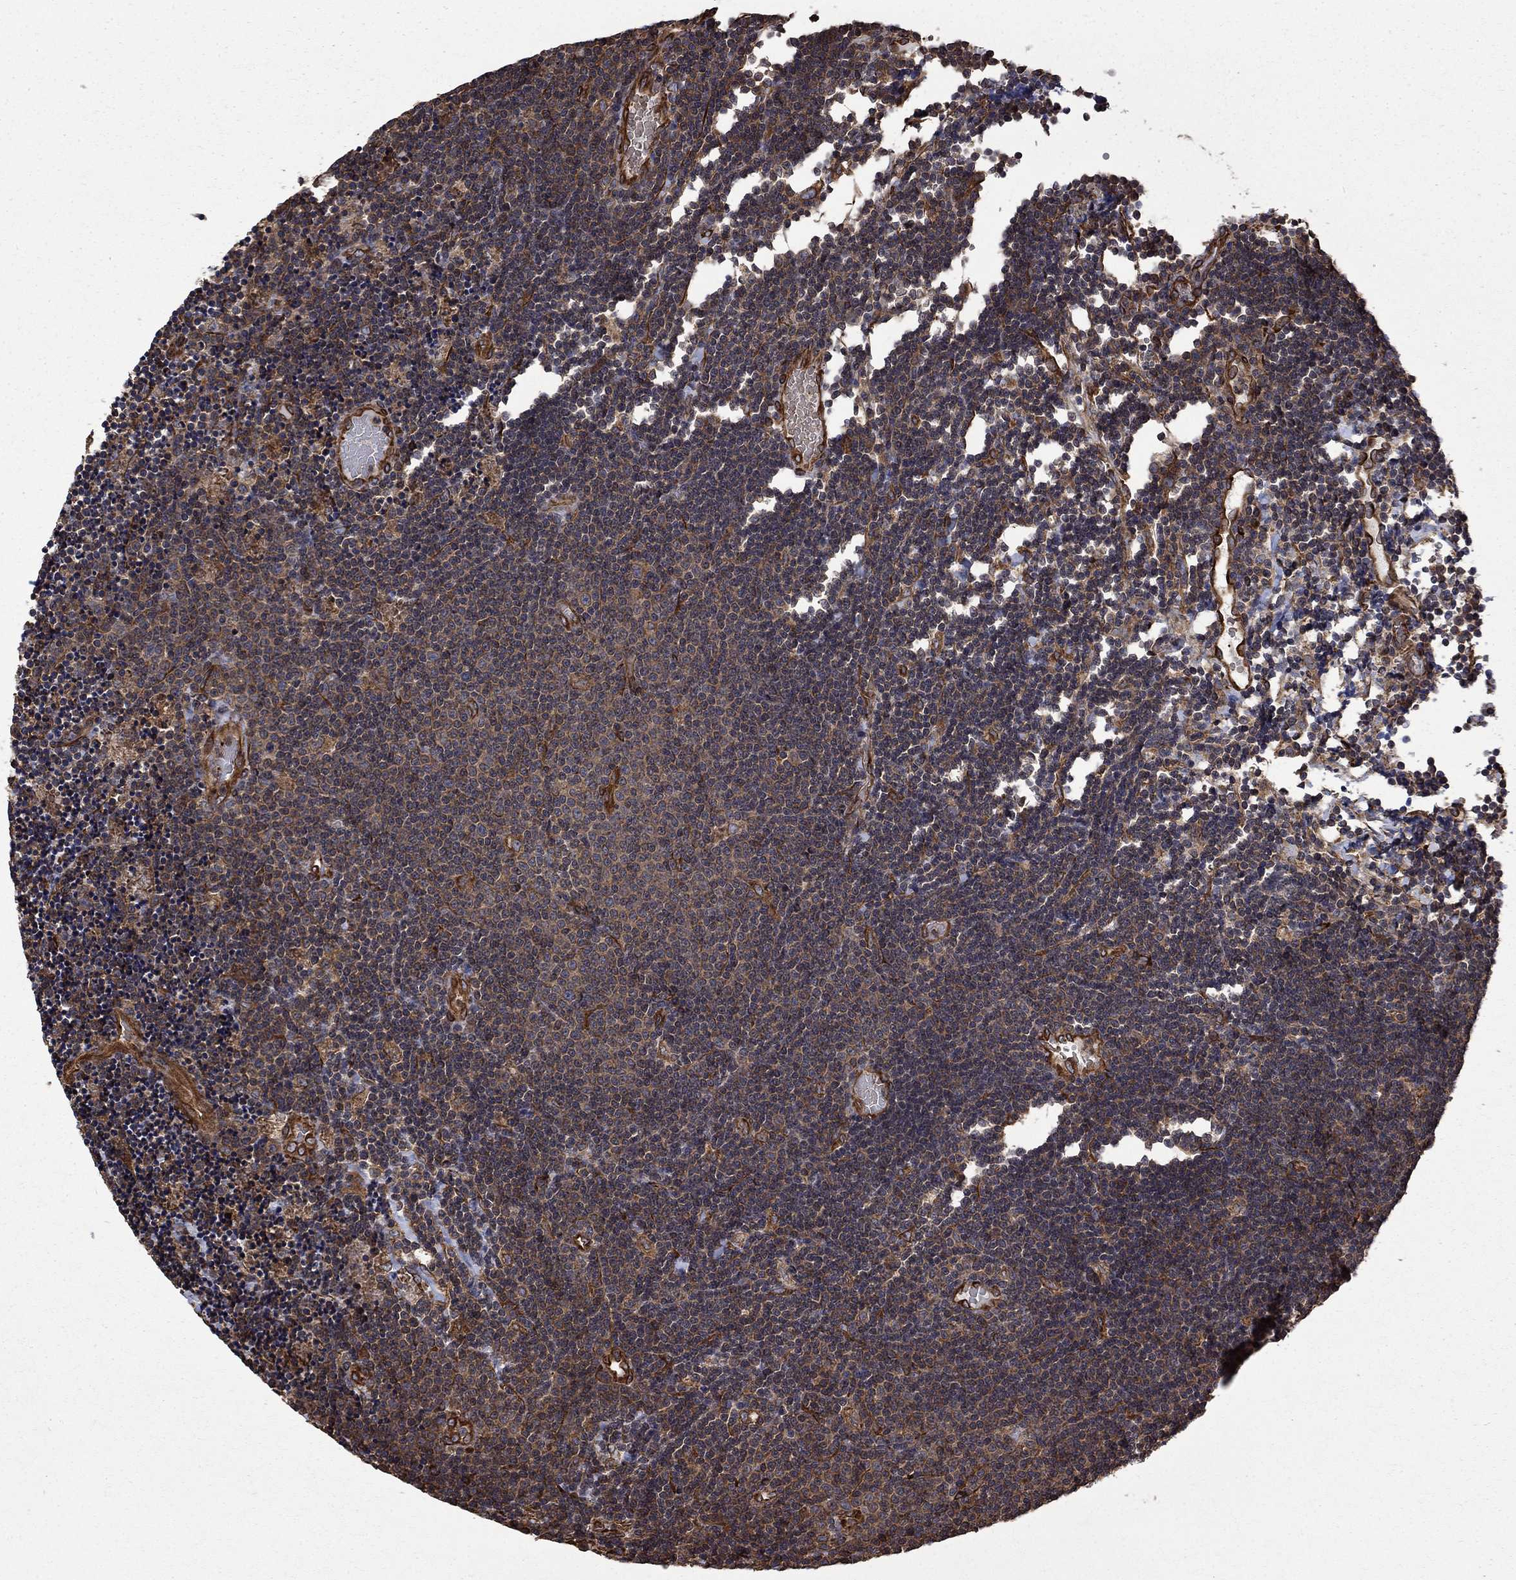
{"staining": {"intensity": "moderate", "quantity": "25%-75%", "location": "cytoplasmic/membranous"}, "tissue": "lymphoma", "cell_type": "Tumor cells", "image_type": "cancer", "snomed": [{"axis": "morphology", "description": "Malignant lymphoma, non-Hodgkin's type, Low grade"}, {"axis": "topography", "description": "Brain"}], "caption": "High-power microscopy captured an immunohistochemistry (IHC) micrograph of malignant lymphoma, non-Hodgkin's type (low-grade), revealing moderate cytoplasmic/membranous positivity in approximately 25%-75% of tumor cells.", "gene": "CUTC", "patient": {"sex": "female", "age": 66}}